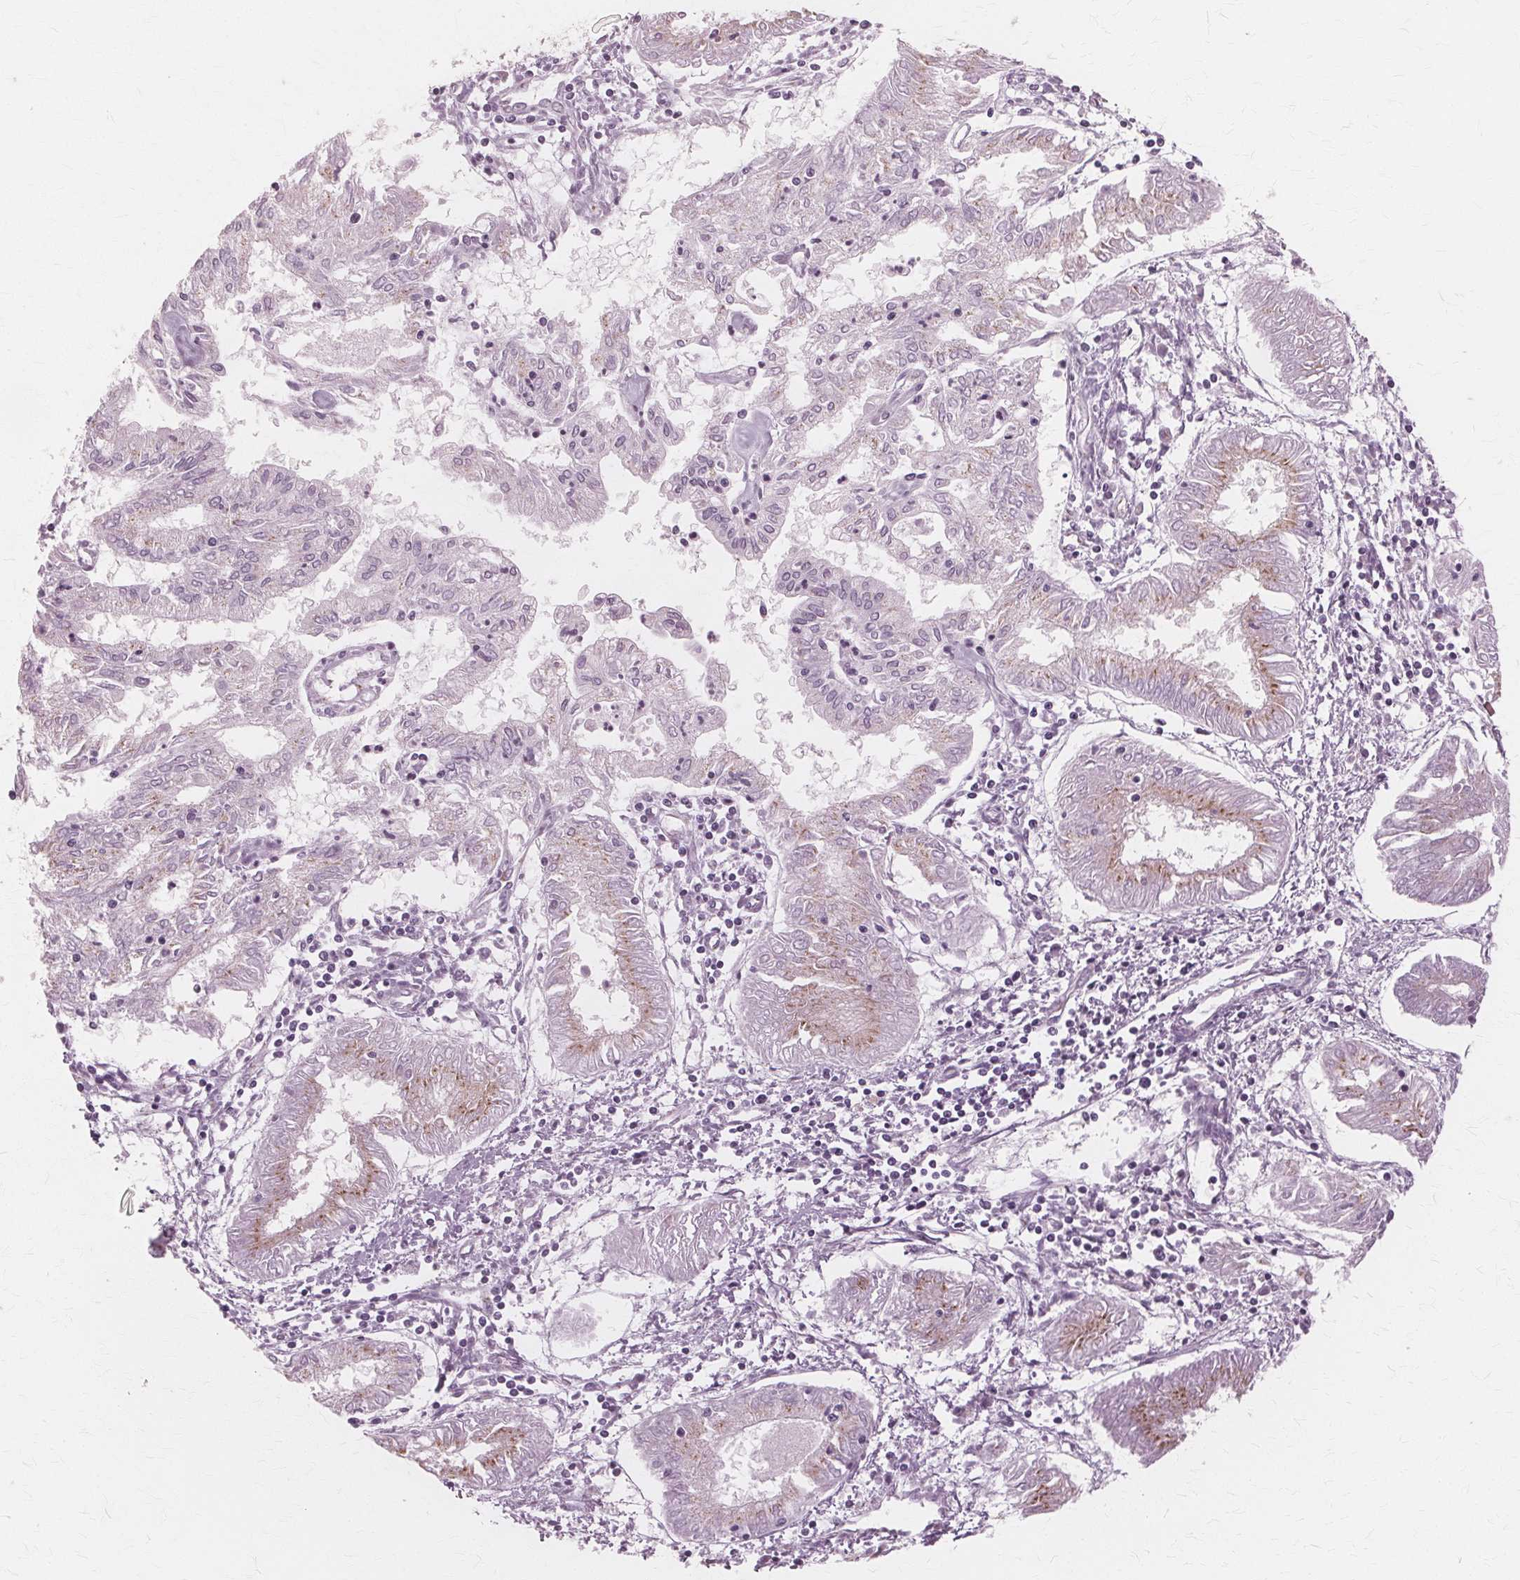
{"staining": {"intensity": "weak", "quantity": "<25%", "location": "cytoplasmic/membranous"}, "tissue": "endometrial cancer", "cell_type": "Tumor cells", "image_type": "cancer", "snomed": [{"axis": "morphology", "description": "Adenocarcinoma, NOS"}, {"axis": "topography", "description": "Endometrium"}], "caption": "DAB (3,3'-diaminobenzidine) immunohistochemical staining of endometrial adenocarcinoma exhibits no significant expression in tumor cells.", "gene": "DNASE2", "patient": {"sex": "female", "age": 68}}